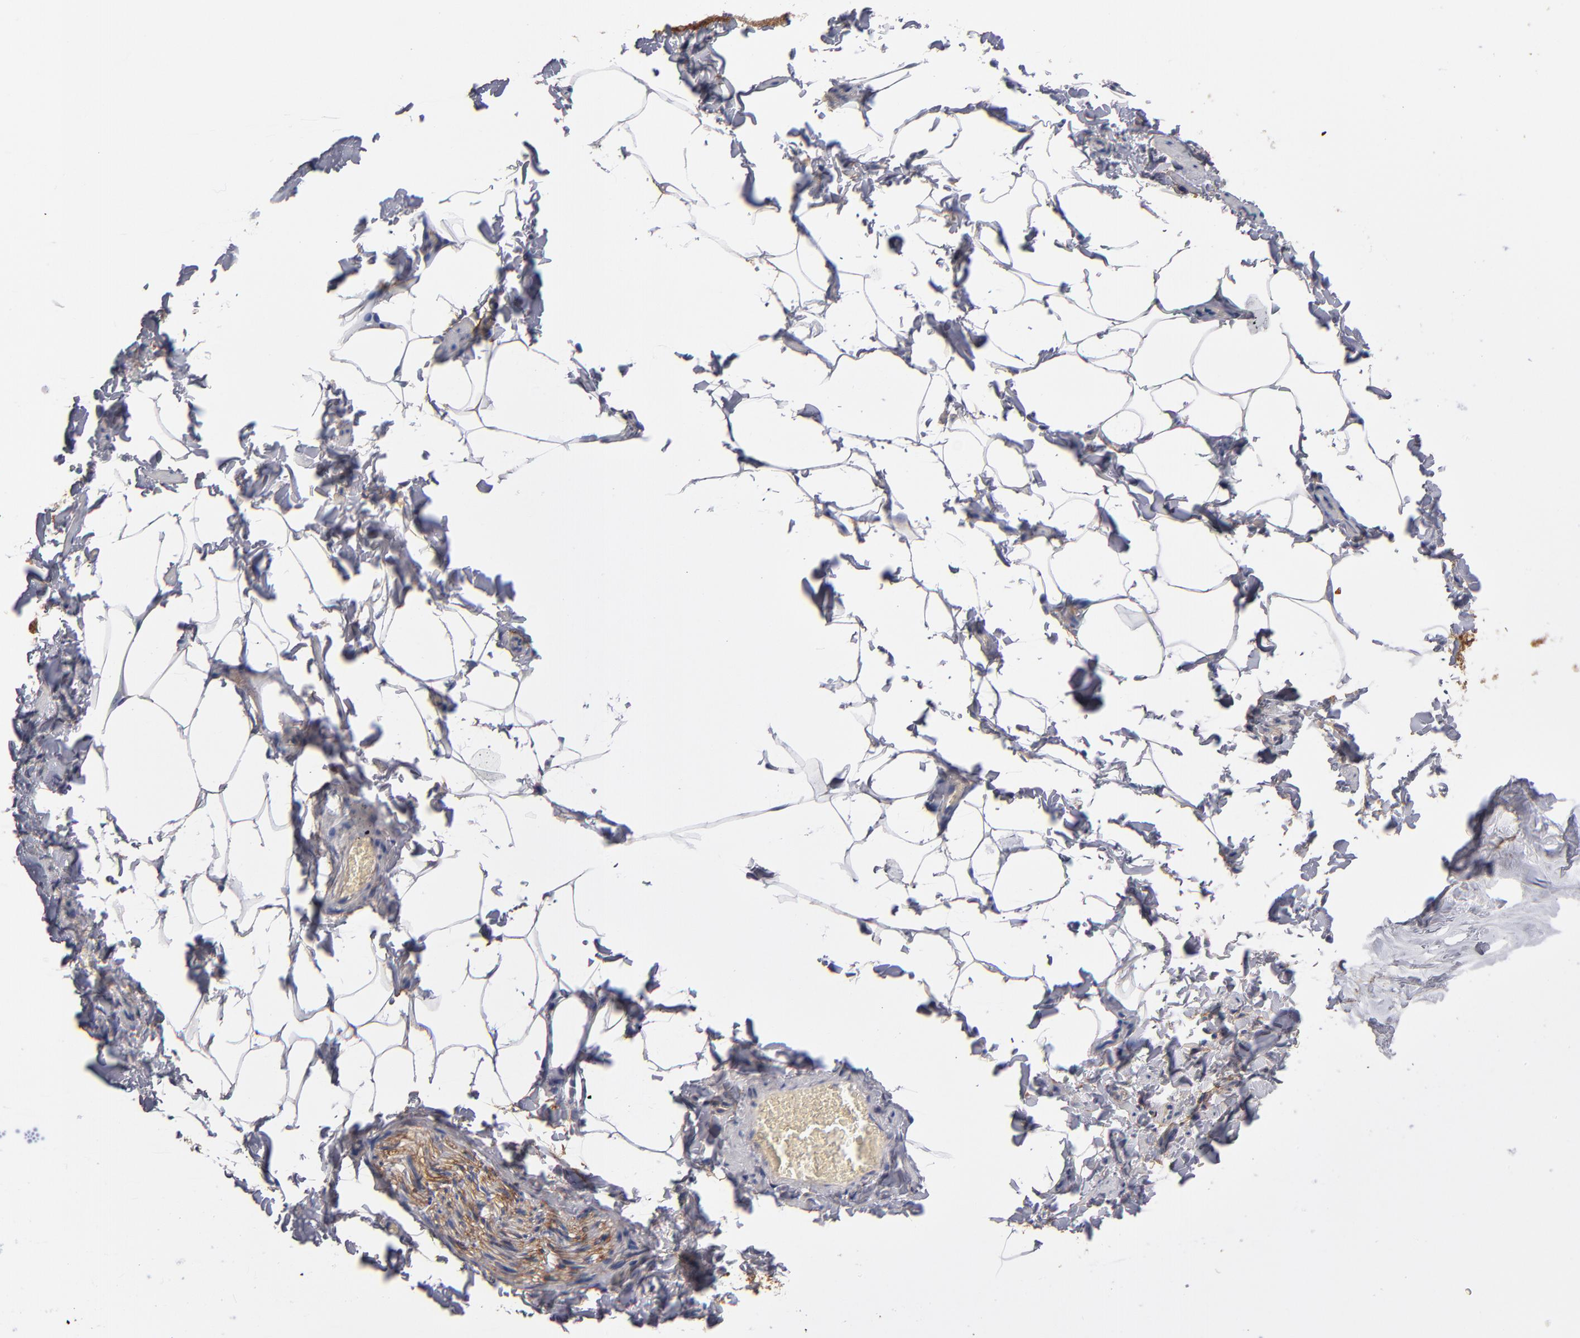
{"staining": {"intensity": "moderate", "quantity": "25%-75%", "location": "cytoplasmic/membranous"}, "tissue": "adipose tissue", "cell_type": "Adipocytes", "image_type": "normal", "snomed": [{"axis": "morphology", "description": "Normal tissue, NOS"}, {"axis": "topography", "description": "Vascular tissue"}], "caption": "High-magnification brightfield microscopy of normal adipose tissue stained with DAB (brown) and counterstained with hematoxylin (blue). adipocytes exhibit moderate cytoplasmic/membranous positivity is present in about25%-75% of cells. The staining is performed using DAB (3,3'-diaminobenzidine) brown chromogen to label protein expression. The nuclei are counter-stained blue using hematoxylin.", "gene": "PLSCR4", "patient": {"sex": "male", "age": 41}}